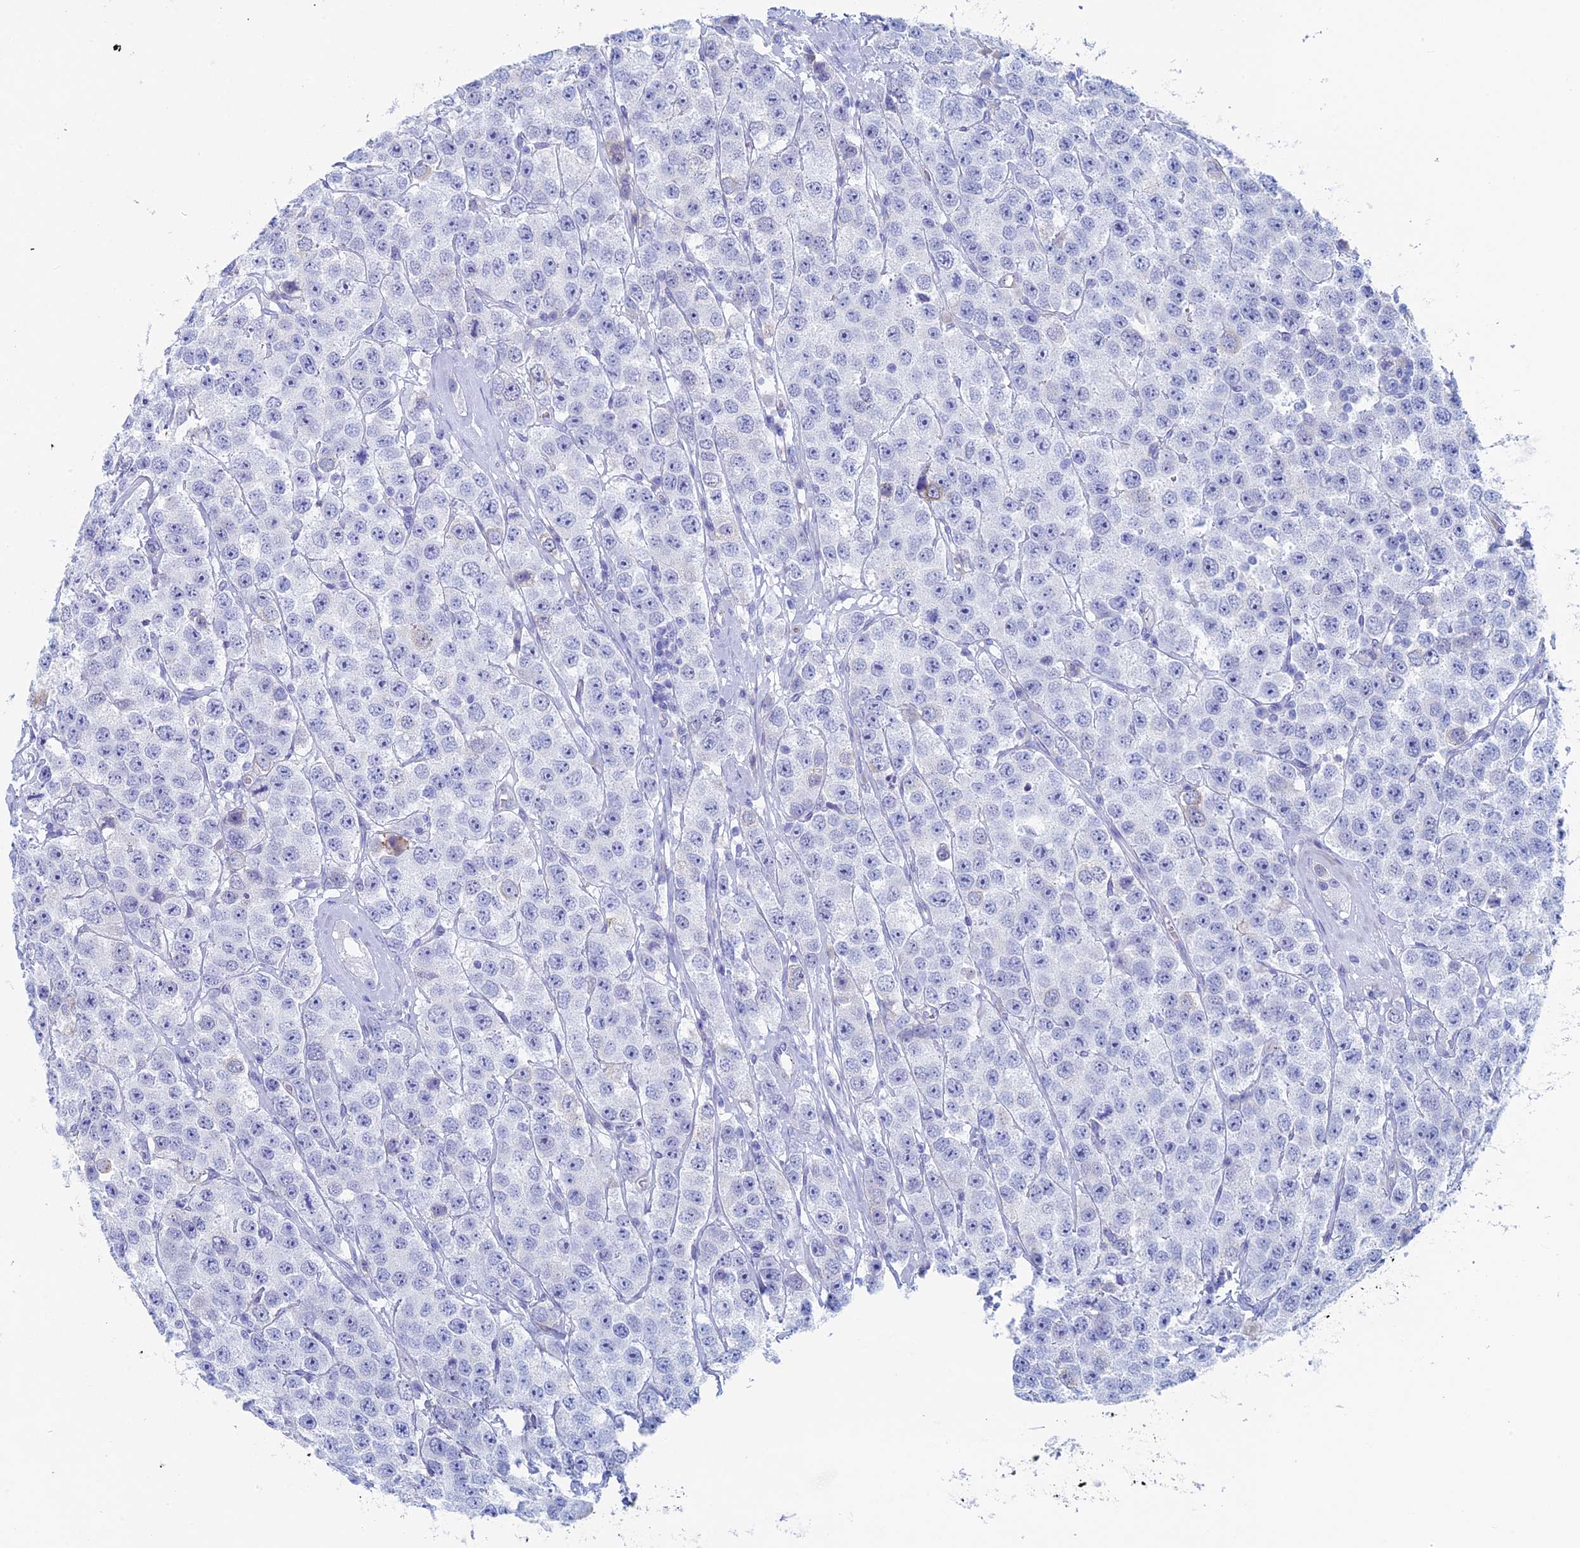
{"staining": {"intensity": "negative", "quantity": "none", "location": "none"}, "tissue": "testis cancer", "cell_type": "Tumor cells", "image_type": "cancer", "snomed": [{"axis": "morphology", "description": "Seminoma, NOS"}, {"axis": "topography", "description": "Testis"}], "caption": "Protein analysis of testis cancer (seminoma) exhibits no significant expression in tumor cells.", "gene": "MAGEB6", "patient": {"sex": "male", "age": 28}}